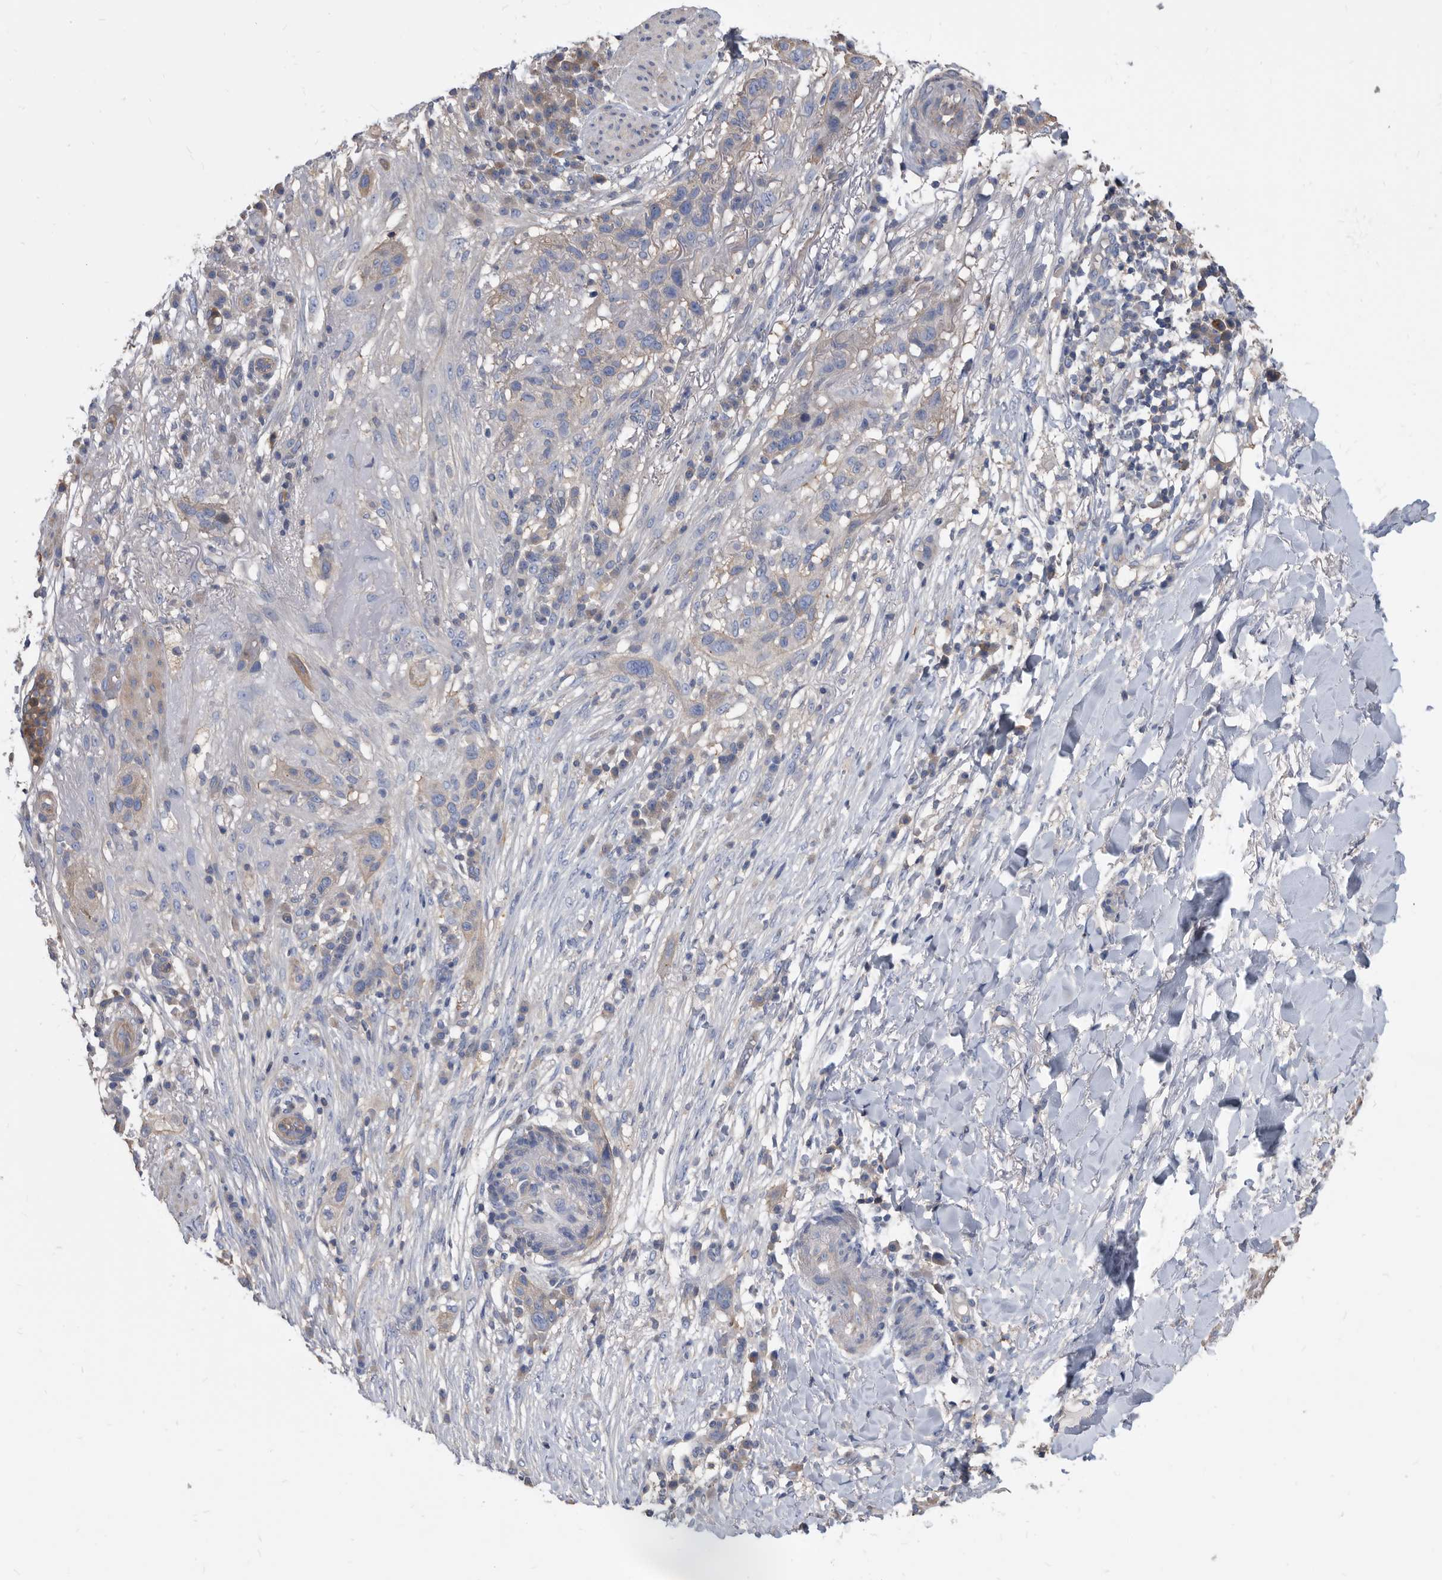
{"staining": {"intensity": "weak", "quantity": "<25%", "location": "cytoplasmic/membranous"}, "tissue": "skin cancer", "cell_type": "Tumor cells", "image_type": "cancer", "snomed": [{"axis": "morphology", "description": "Normal tissue, NOS"}, {"axis": "morphology", "description": "Squamous cell carcinoma, NOS"}, {"axis": "topography", "description": "Skin"}], "caption": "Immunohistochemistry (IHC) of skin cancer exhibits no expression in tumor cells.", "gene": "APEH", "patient": {"sex": "female", "age": 96}}